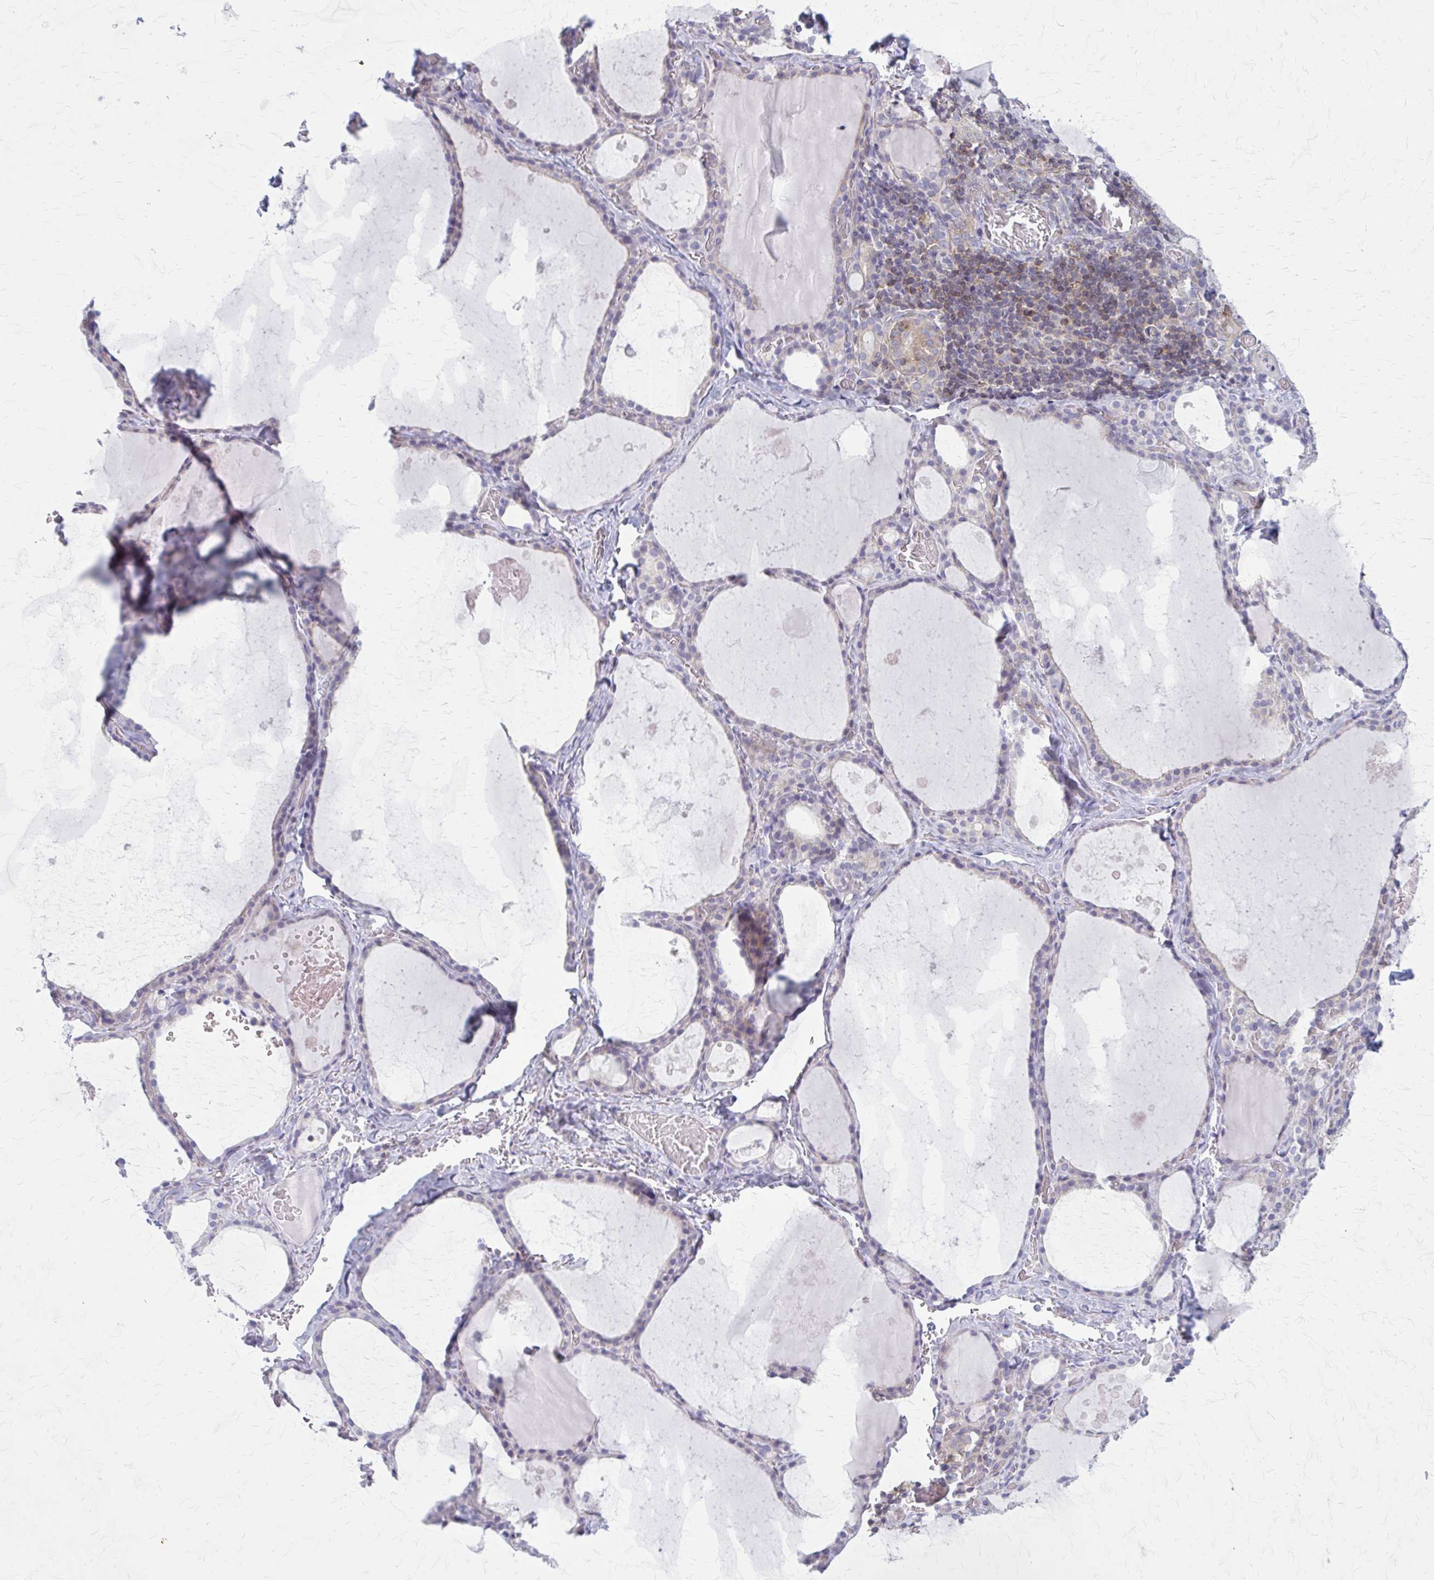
{"staining": {"intensity": "negative", "quantity": "none", "location": "none"}, "tissue": "thyroid gland", "cell_type": "Glandular cells", "image_type": "normal", "snomed": [{"axis": "morphology", "description": "Normal tissue, NOS"}, {"axis": "topography", "description": "Thyroid gland"}], "caption": "Immunohistochemistry histopathology image of unremarkable thyroid gland: human thyroid gland stained with DAB demonstrates no significant protein expression in glandular cells. Nuclei are stained in blue.", "gene": "PITPNM1", "patient": {"sex": "male", "age": 56}}